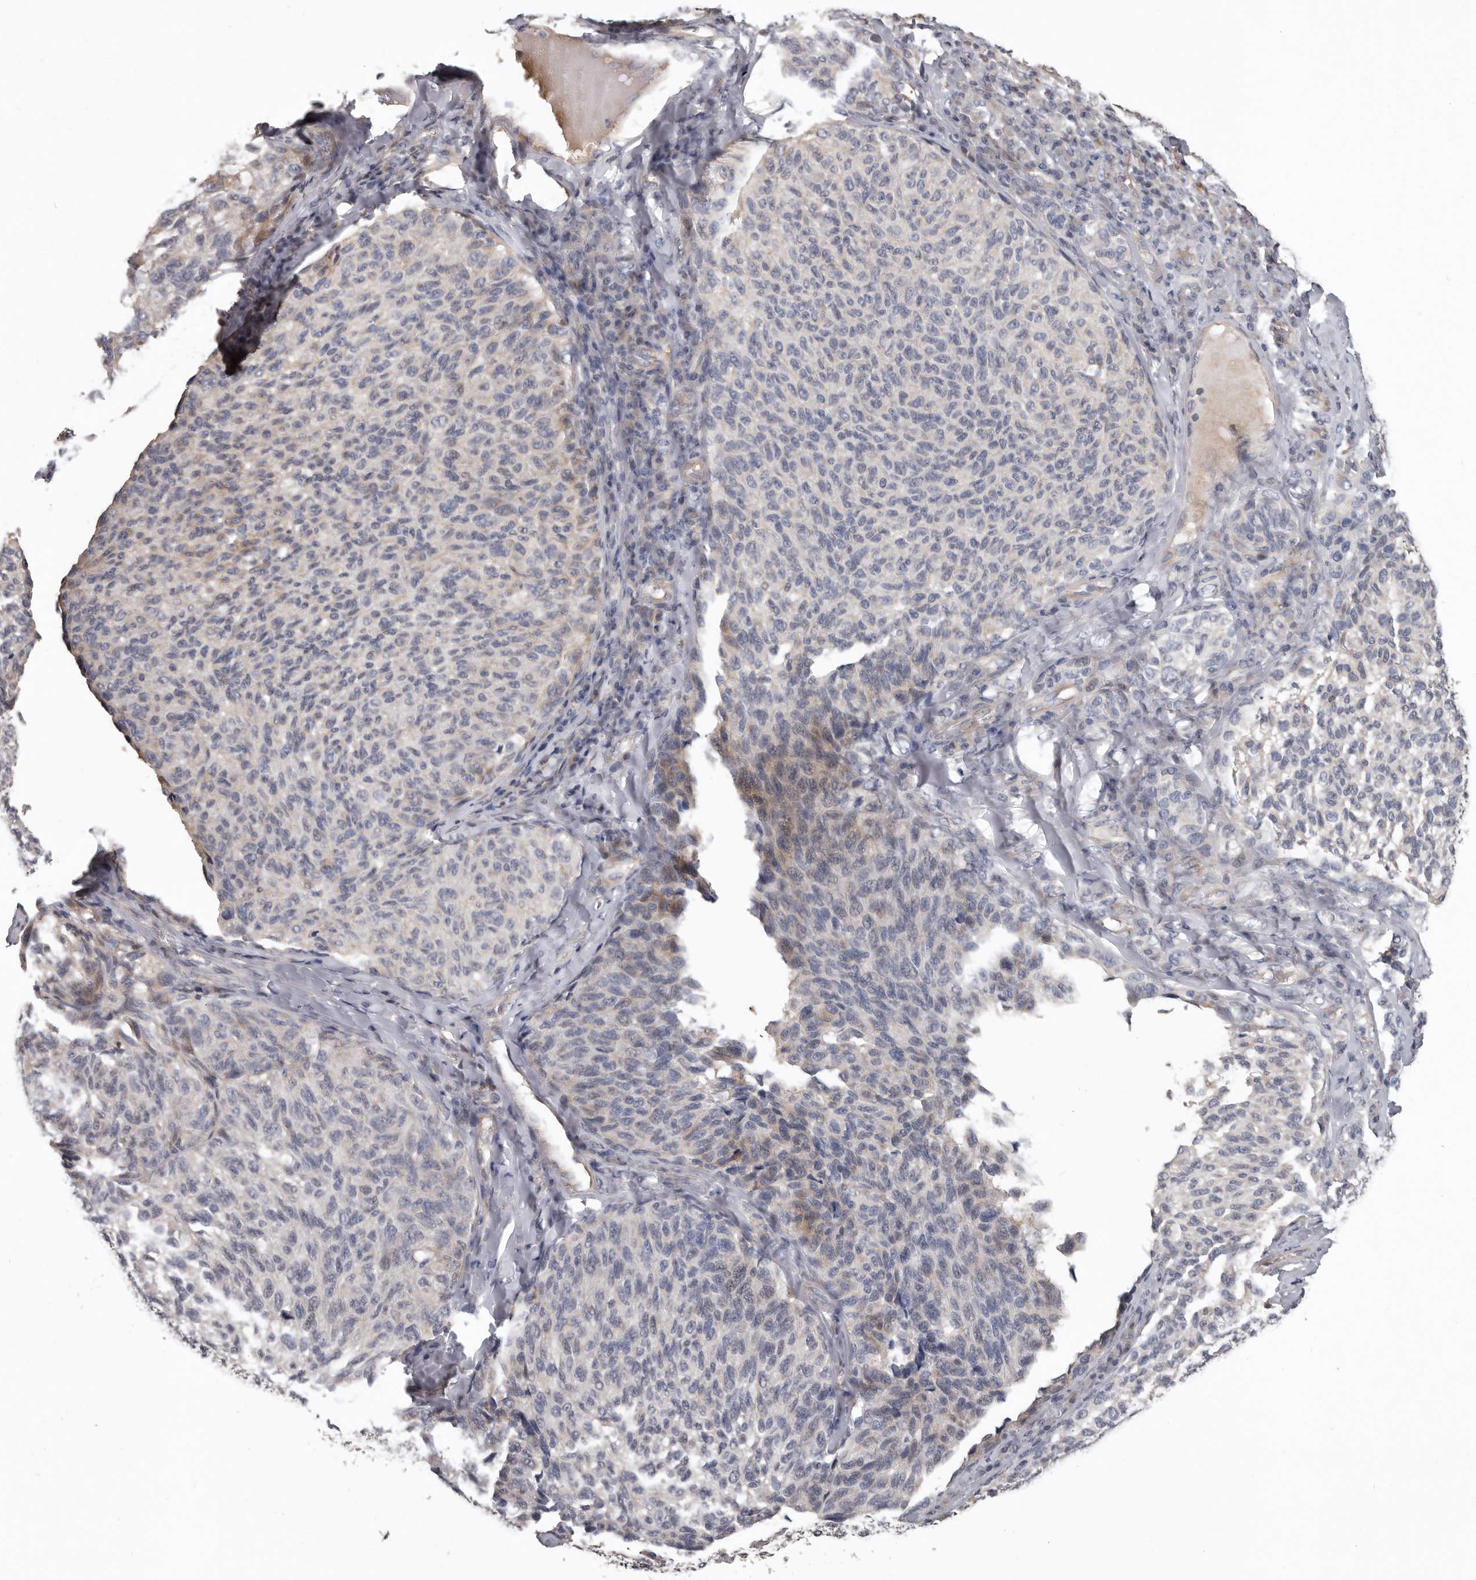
{"staining": {"intensity": "negative", "quantity": "none", "location": "none"}, "tissue": "melanoma", "cell_type": "Tumor cells", "image_type": "cancer", "snomed": [{"axis": "morphology", "description": "Malignant melanoma, NOS"}, {"axis": "topography", "description": "Skin"}], "caption": "Tumor cells show no significant protein positivity in malignant melanoma. (DAB immunohistochemistry (IHC) with hematoxylin counter stain).", "gene": "RNF217", "patient": {"sex": "female", "age": 73}}